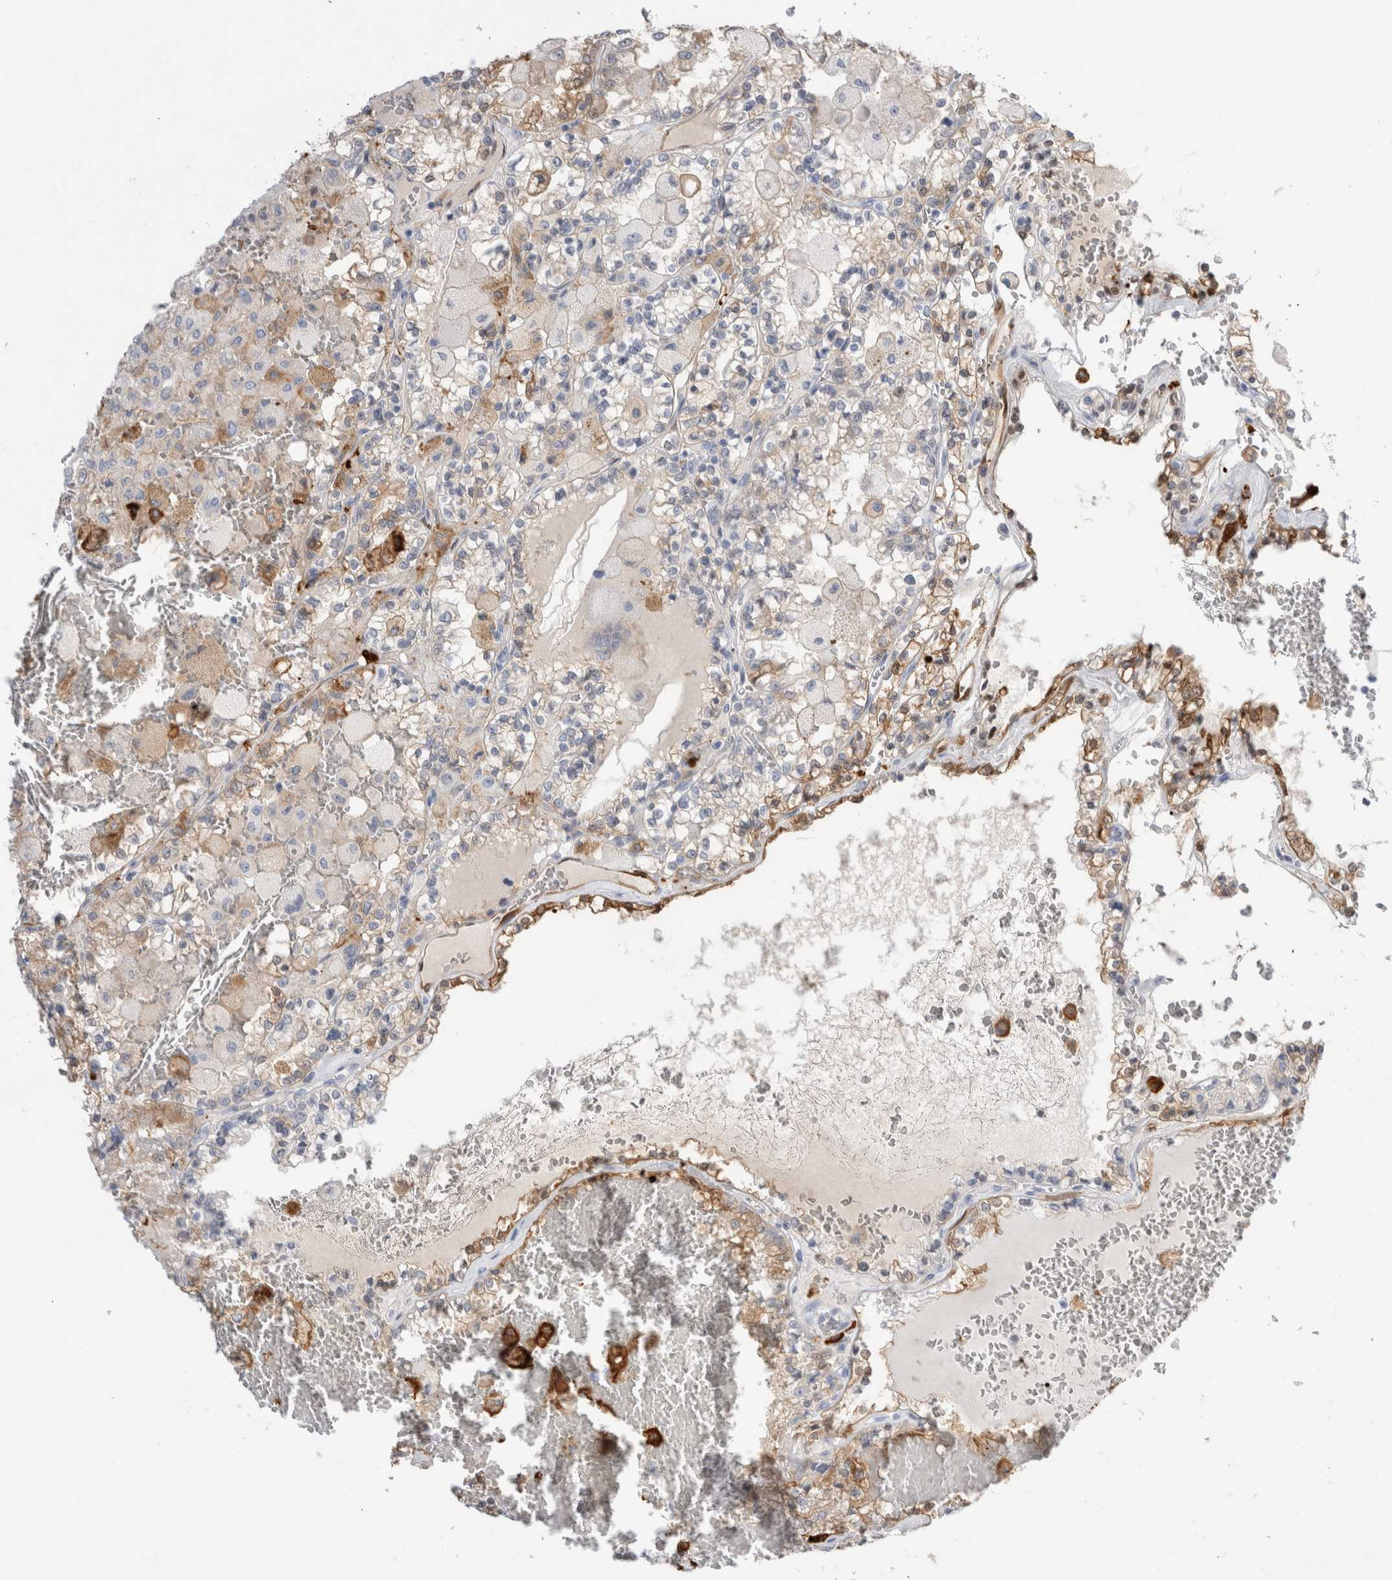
{"staining": {"intensity": "weak", "quantity": "<25%", "location": "cytoplasmic/membranous"}, "tissue": "renal cancer", "cell_type": "Tumor cells", "image_type": "cancer", "snomed": [{"axis": "morphology", "description": "Adenocarcinoma, NOS"}, {"axis": "topography", "description": "Kidney"}], "caption": "The immunohistochemistry image has no significant expression in tumor cells of renal cancer tissue.", "gene": "NAPEPLD", "patient": {"sex": "female", "age": 56}}